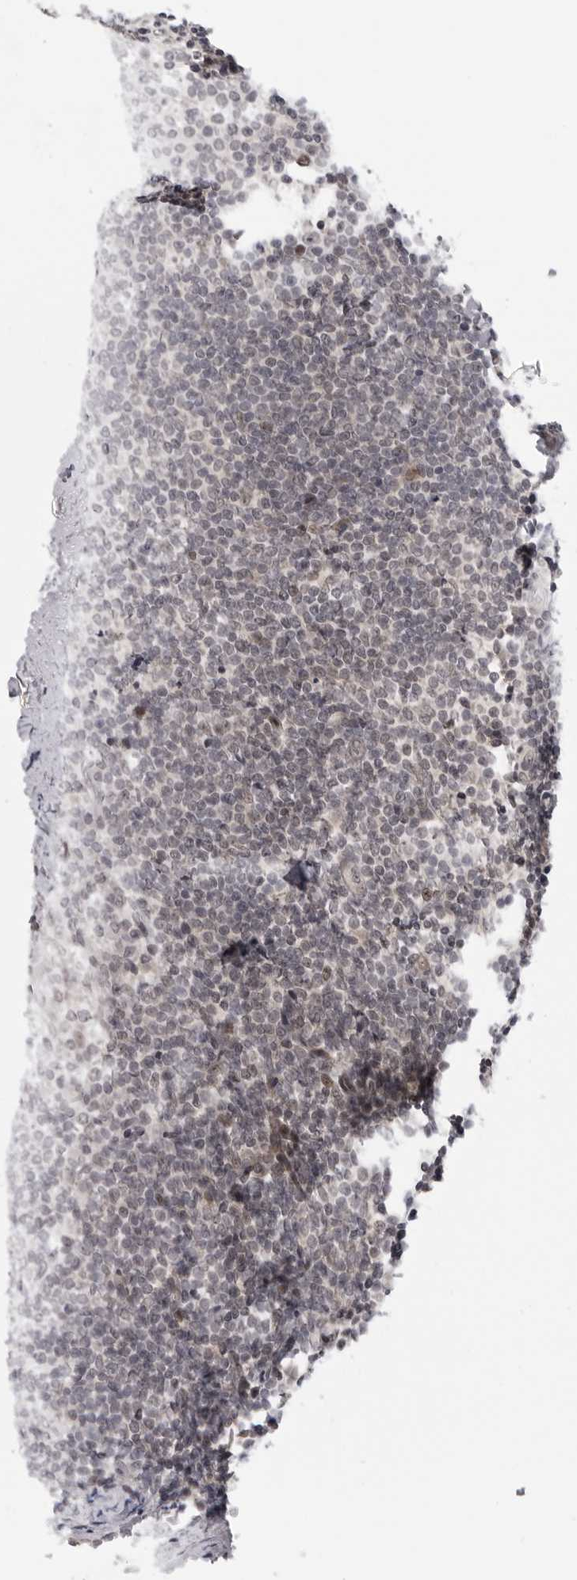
{"staining": {"intensity": "weak", "quantity": "<25%", "location": "nuclear"}, "tissue": "tonsil", "cell_type": "Germinal center cells", "image_type": "normal", "snomed": [{"axis": "morphology", "description": "Normal tissue, NOS"}, {"axis": "topography", "description": "Tonsil"}], "caption": "Immunohistochemistry (IHC) of normal human tonsil exhibits no staining in germinal center cells.", "gene": "ALPK2", "patient": {"sex": "male", "age": 37}}